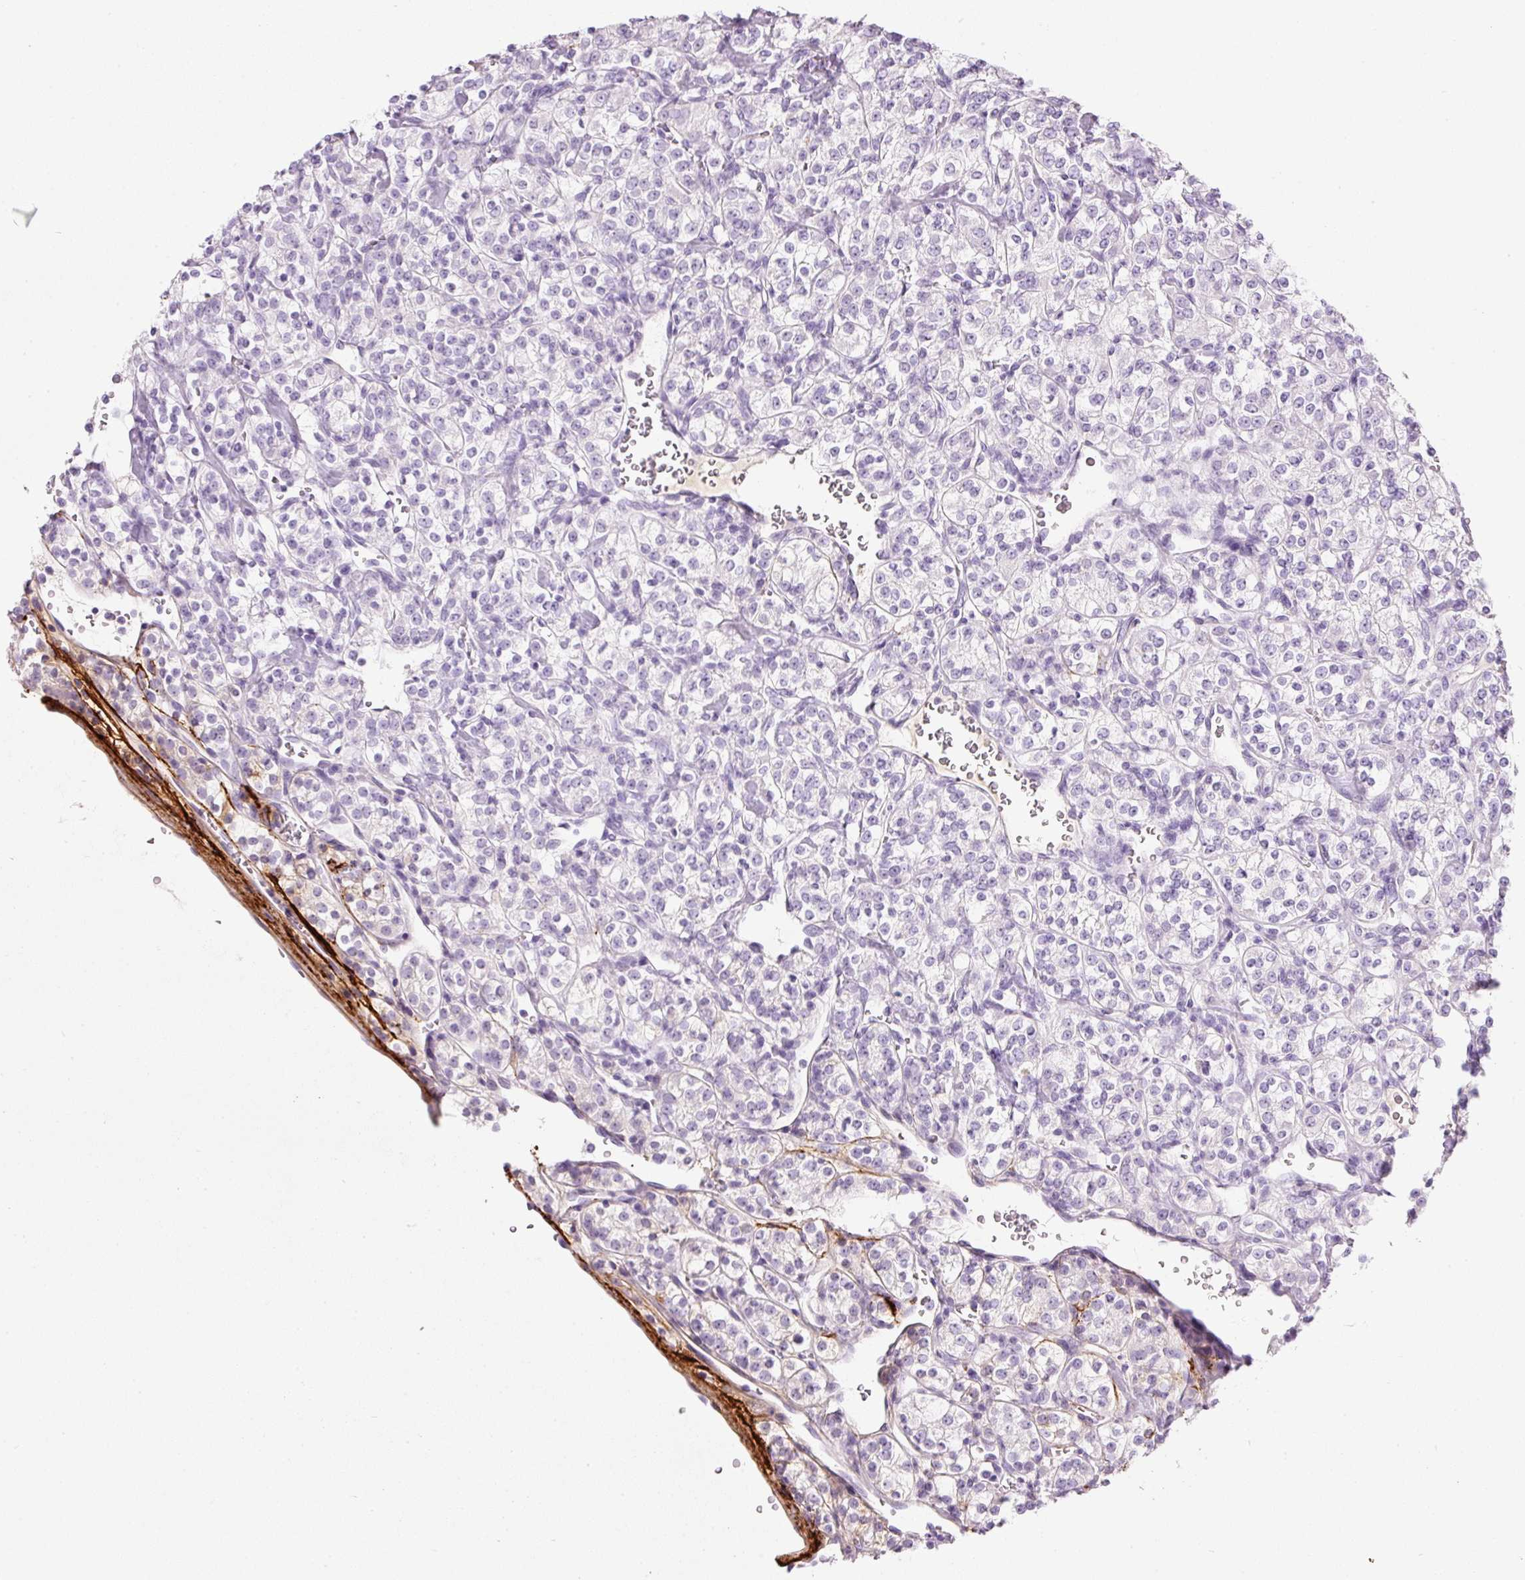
{"staining": {"intensity": "negative", "quantity": "none", "location": "none"}, "tissue": "renal cancer", "cell_type": "Tumor cells", "image_type": "cancer", "snomed": [{"axis": "morphology", "description": "Adenocarcinoma, NOS"}, {"axis": "topography", "description": "Kidney"}], "caption": "Immunohistochemistry image of neoplastic tissue: renal adenocarcinoma stained with DAB (3,3'-diaminobenzidine) shows no significant protein staining in tumor cells.", "gene": "MFAP4", "patient": {"sex": "male", "age": 77}}